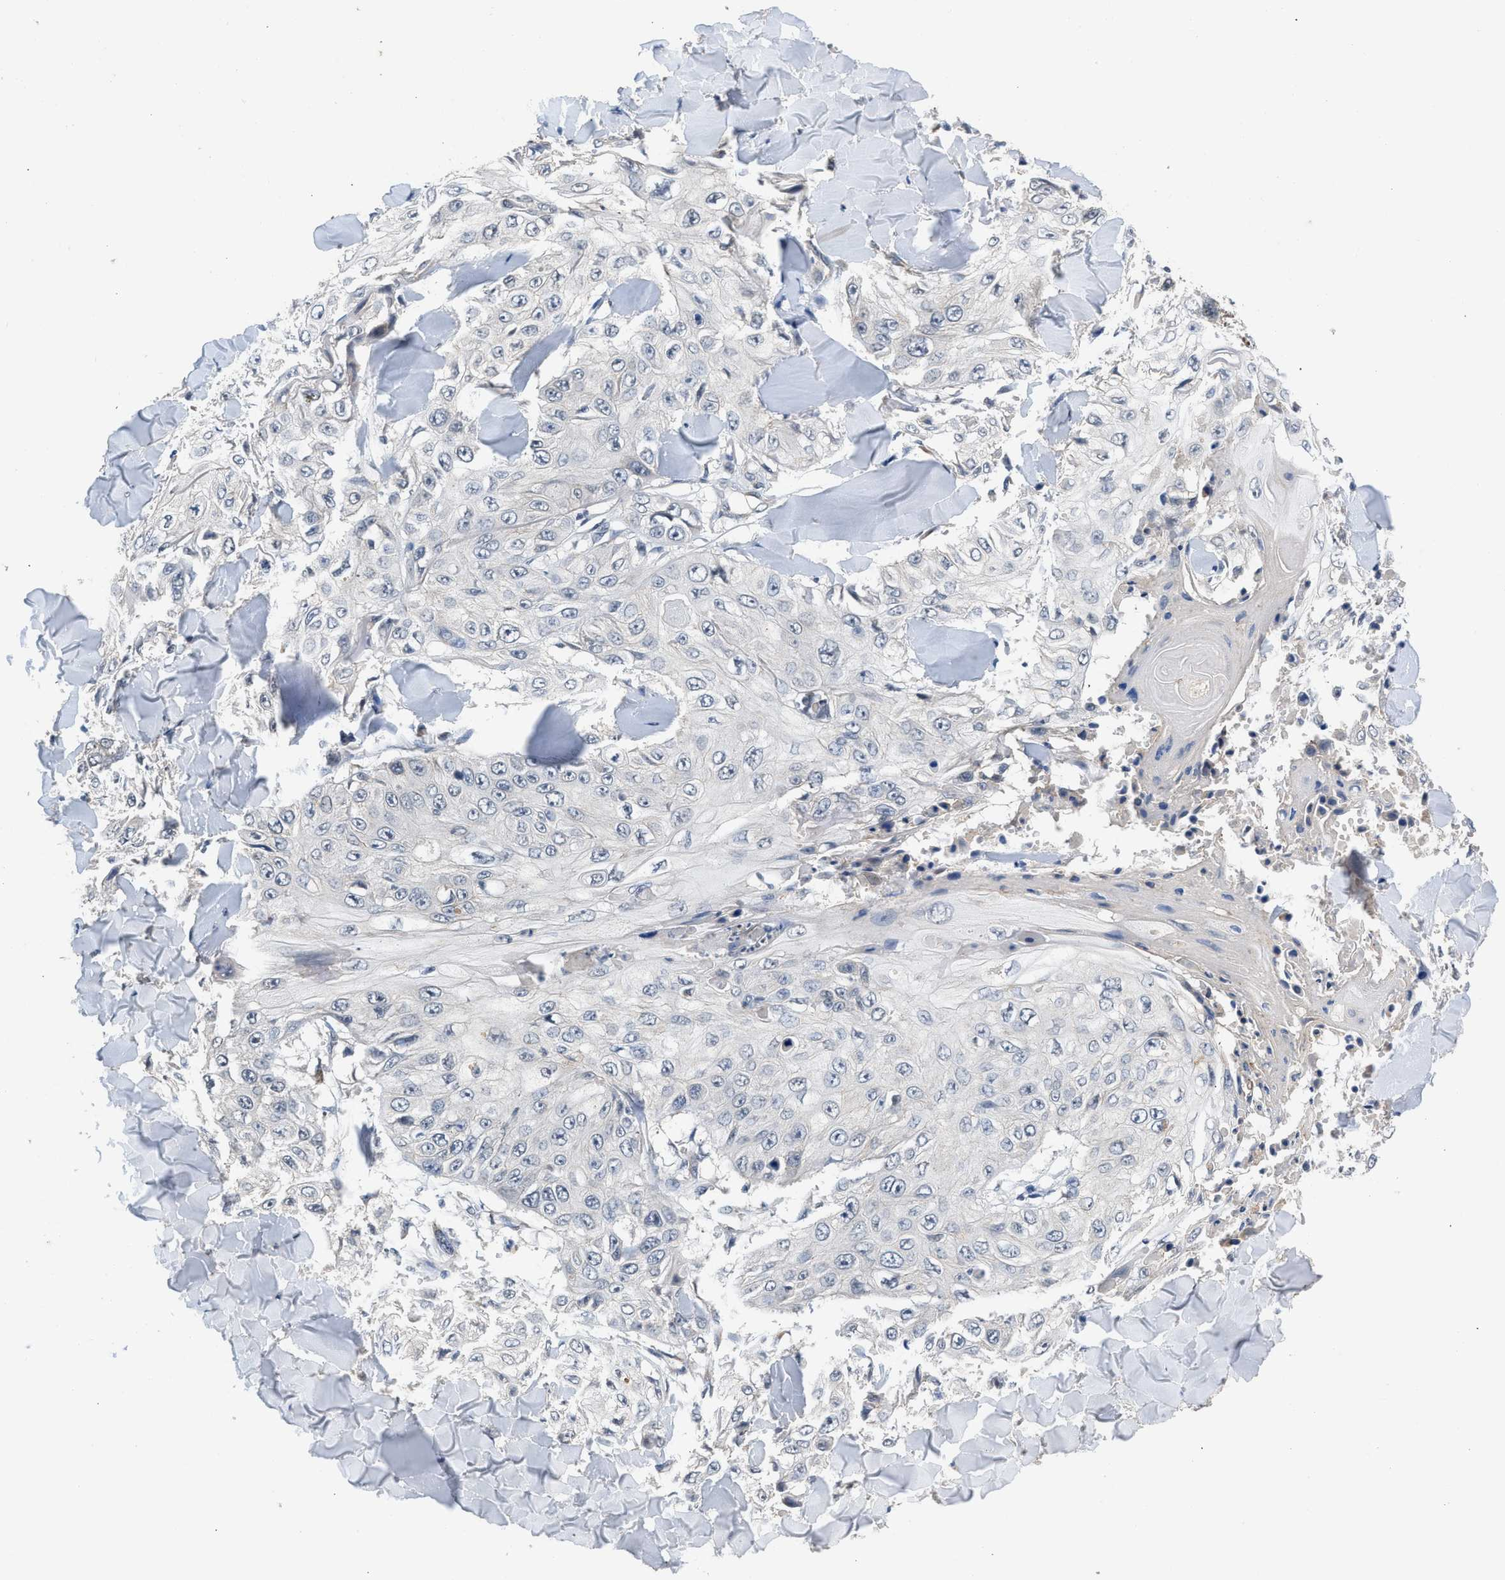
{"staining": {"intensity": "negative", "quantity": "none", "location": "none"}, "tissue": "skin cancer", "cell_type": "Tumor cells", "image_type": "cancer", "snomed": [{"axis": "morphology", "description": "Squamous cell carcinoma, NOS"}, {"axis": "topography", "description": "Skin"}], "caption": "There is no significant expression in tumor cells of skin squamous cell carcinoma. (DAB immunohistochemistry with hematoxylin counter stain).", "gene": "CSF3R", "patient": {"sex": "male", "age": 86}}